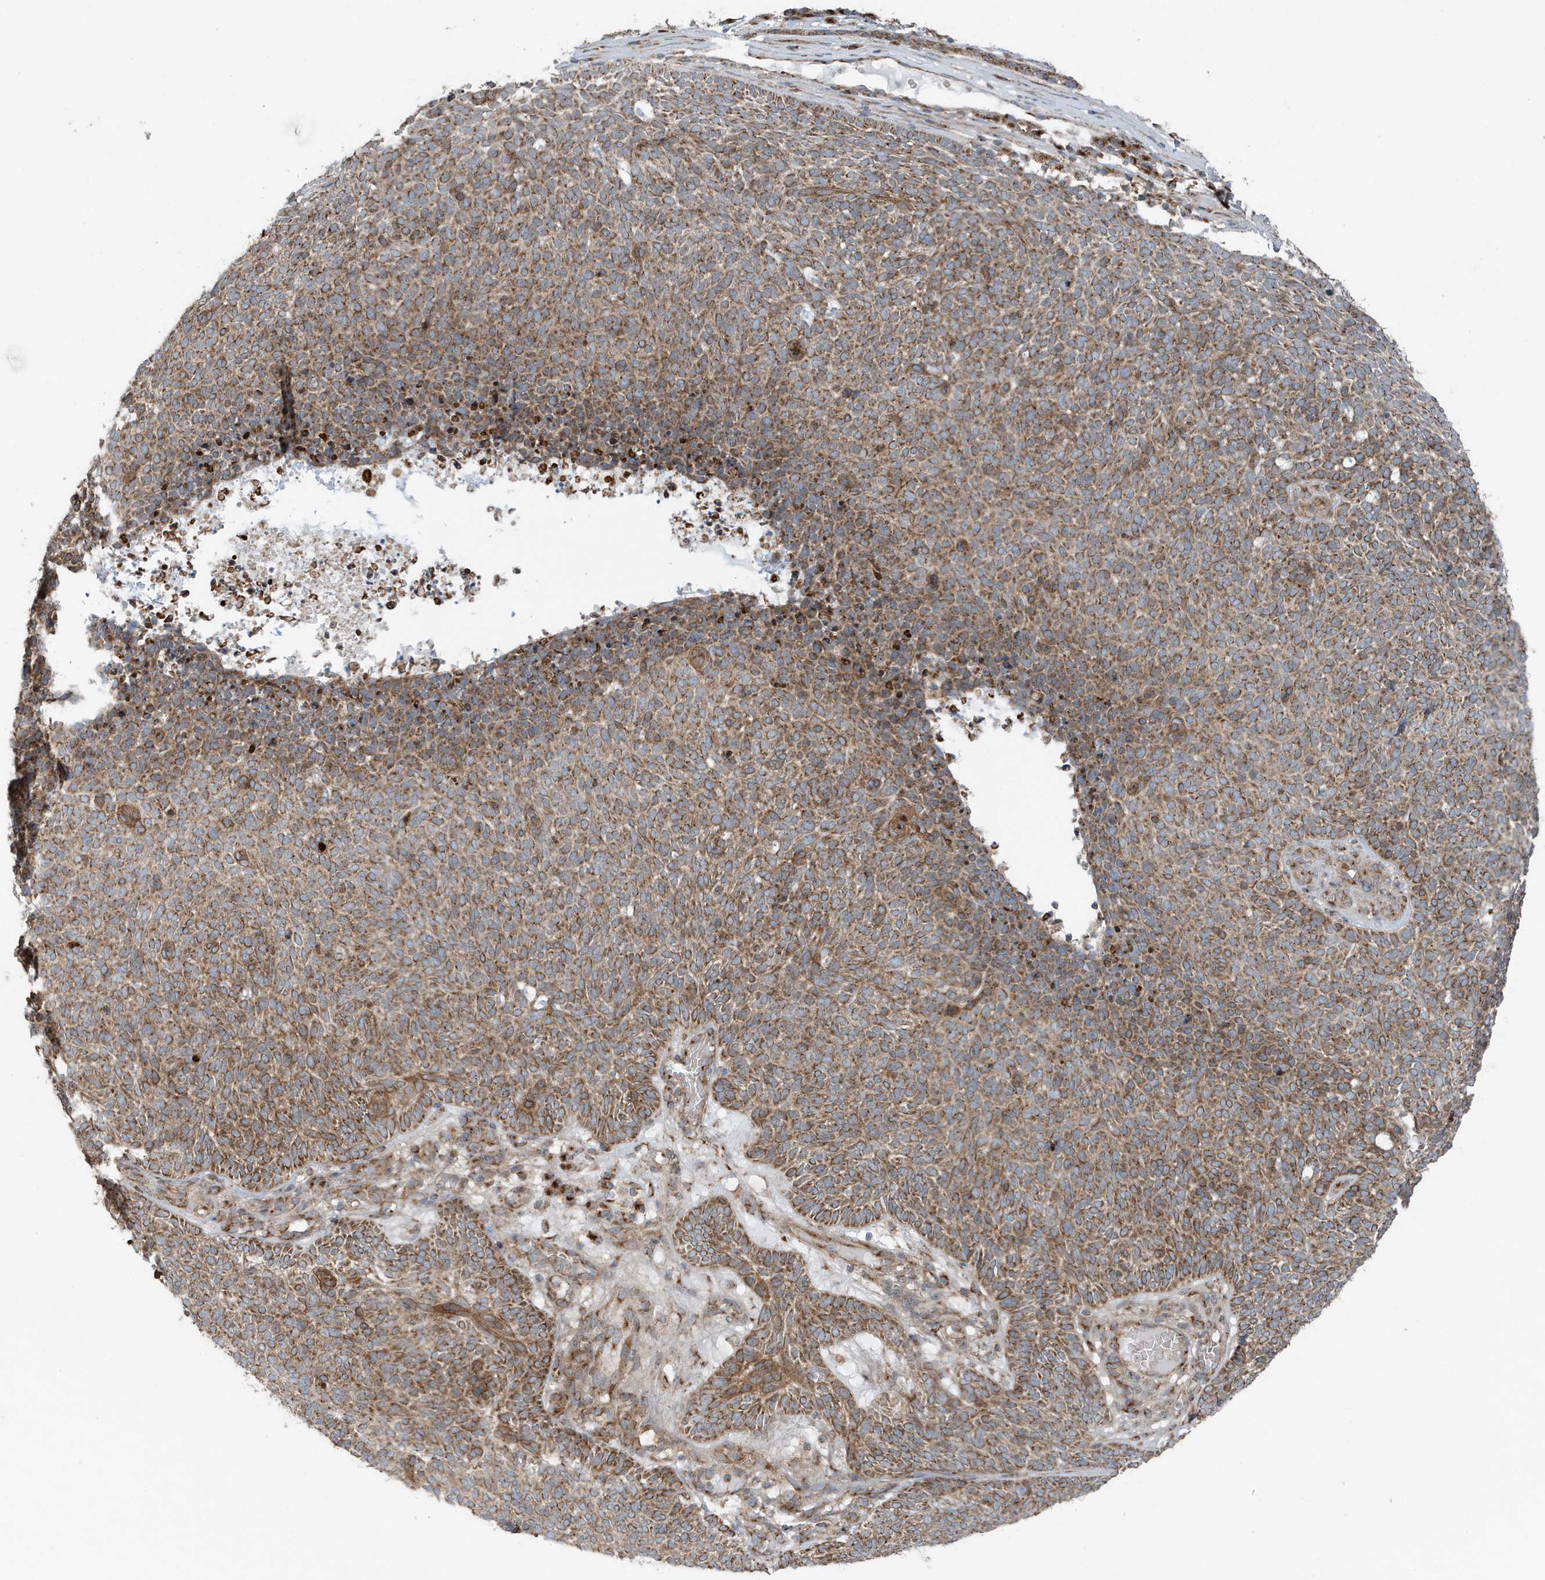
{"staining": {"intensity": "moderate", "quantity": ">75%", "location": "cytoplasmic/membranous"}, "tissue": "skin cancer", "cell_type": "Tumor cells", "image_type": "cancer", "snomed": [{"axis": "morphology", "description": "Squamous cell carcinoma, NOS"}, {"axis": "topography", "description": "Skin"}], "caption": "Immunohistochemistry micrograph of human skin cancer (squamous cell carcinoma) stained for a protein (brown), which exhibits medium levels of moderate cytoplasmic/membranous expression in approximately >75% of tumor cells.", "gene": "GOLGA4", "patient": {"sex": "female", "age": 90}}